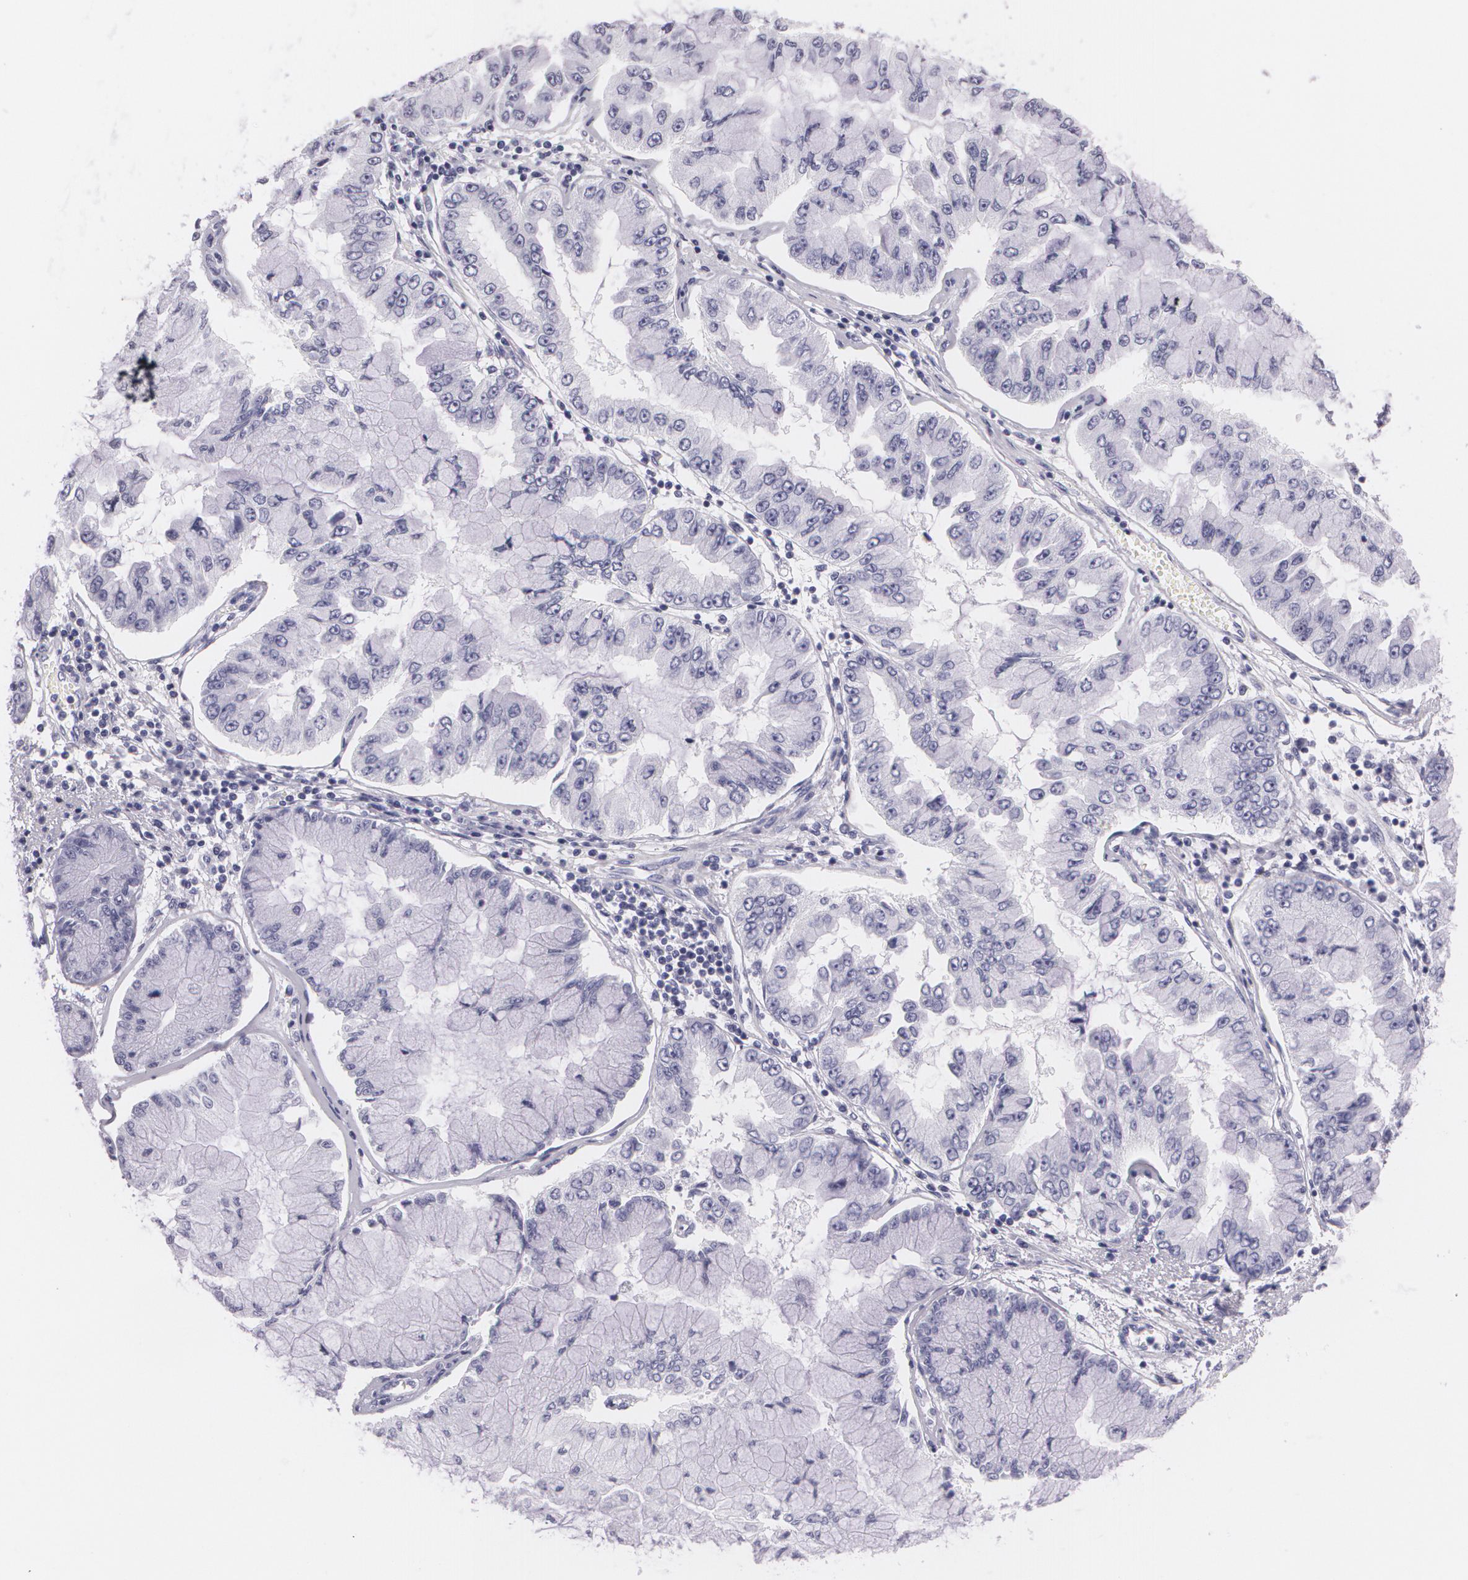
{"staining": {"intensity": "negative", "quantity": "none", "location": "none"}, "tissue": "liver cancer", "cell_type": "Tumor cells", "image_type": "cancer", "snomed": [{"axis": "morphology", "description": "Cholangiocarcinoma"}, {"axis": "topography", "description": "Liver"}], "caption": "Immunohistochemistry image of liver cholangiocarcinoma stained for a protein (brown), which shows no positivity in tumor cells.", "gene": "DLG4", "patient": {"sex": "female", "age": 79}}